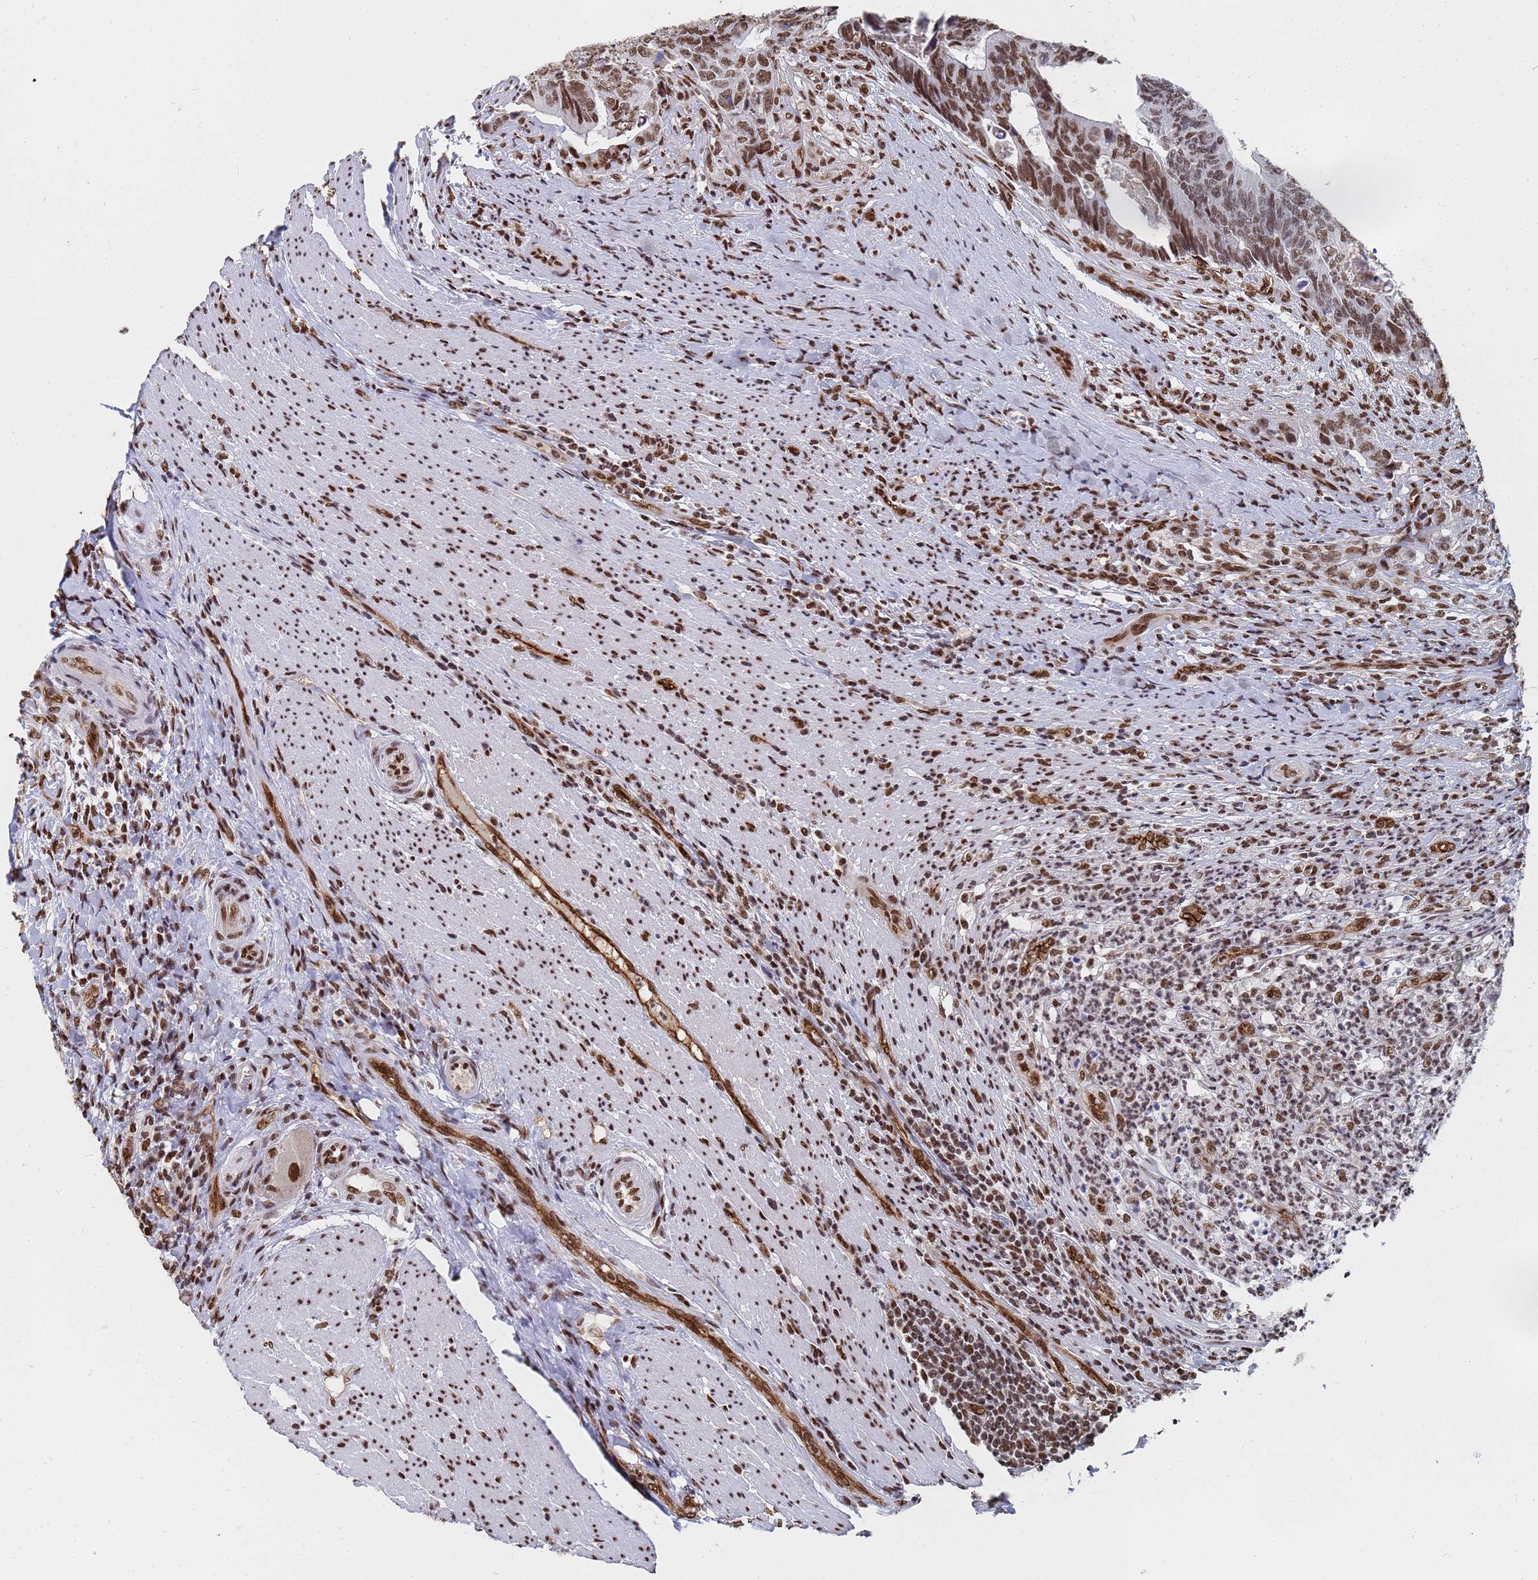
{"staining": {"intensity": "strong", "quantity": ">75%", "location": "nuclear"}, "tissue": "colorectal cancer", "cell_type": "Tumor cells", "image_type": "cancer", "snomed": [{"axis": "morphology", "description": "Adenocarcinoma, NOS"}, {"axis": "topography", "description": "Colon"}], "caption": "Immunohistochemistry photomicrograph of neoplastic tissue: human adenocarcinoma (colorectal) stained using immunohistochemistry (IHC) demonstrates high levels of strong protein expression localized specifically in the nuclear of tumor cells, appearing as a nuclear brown color.", "gene": "RAVER2", "patient": {"sex": "female", "age": 67}}